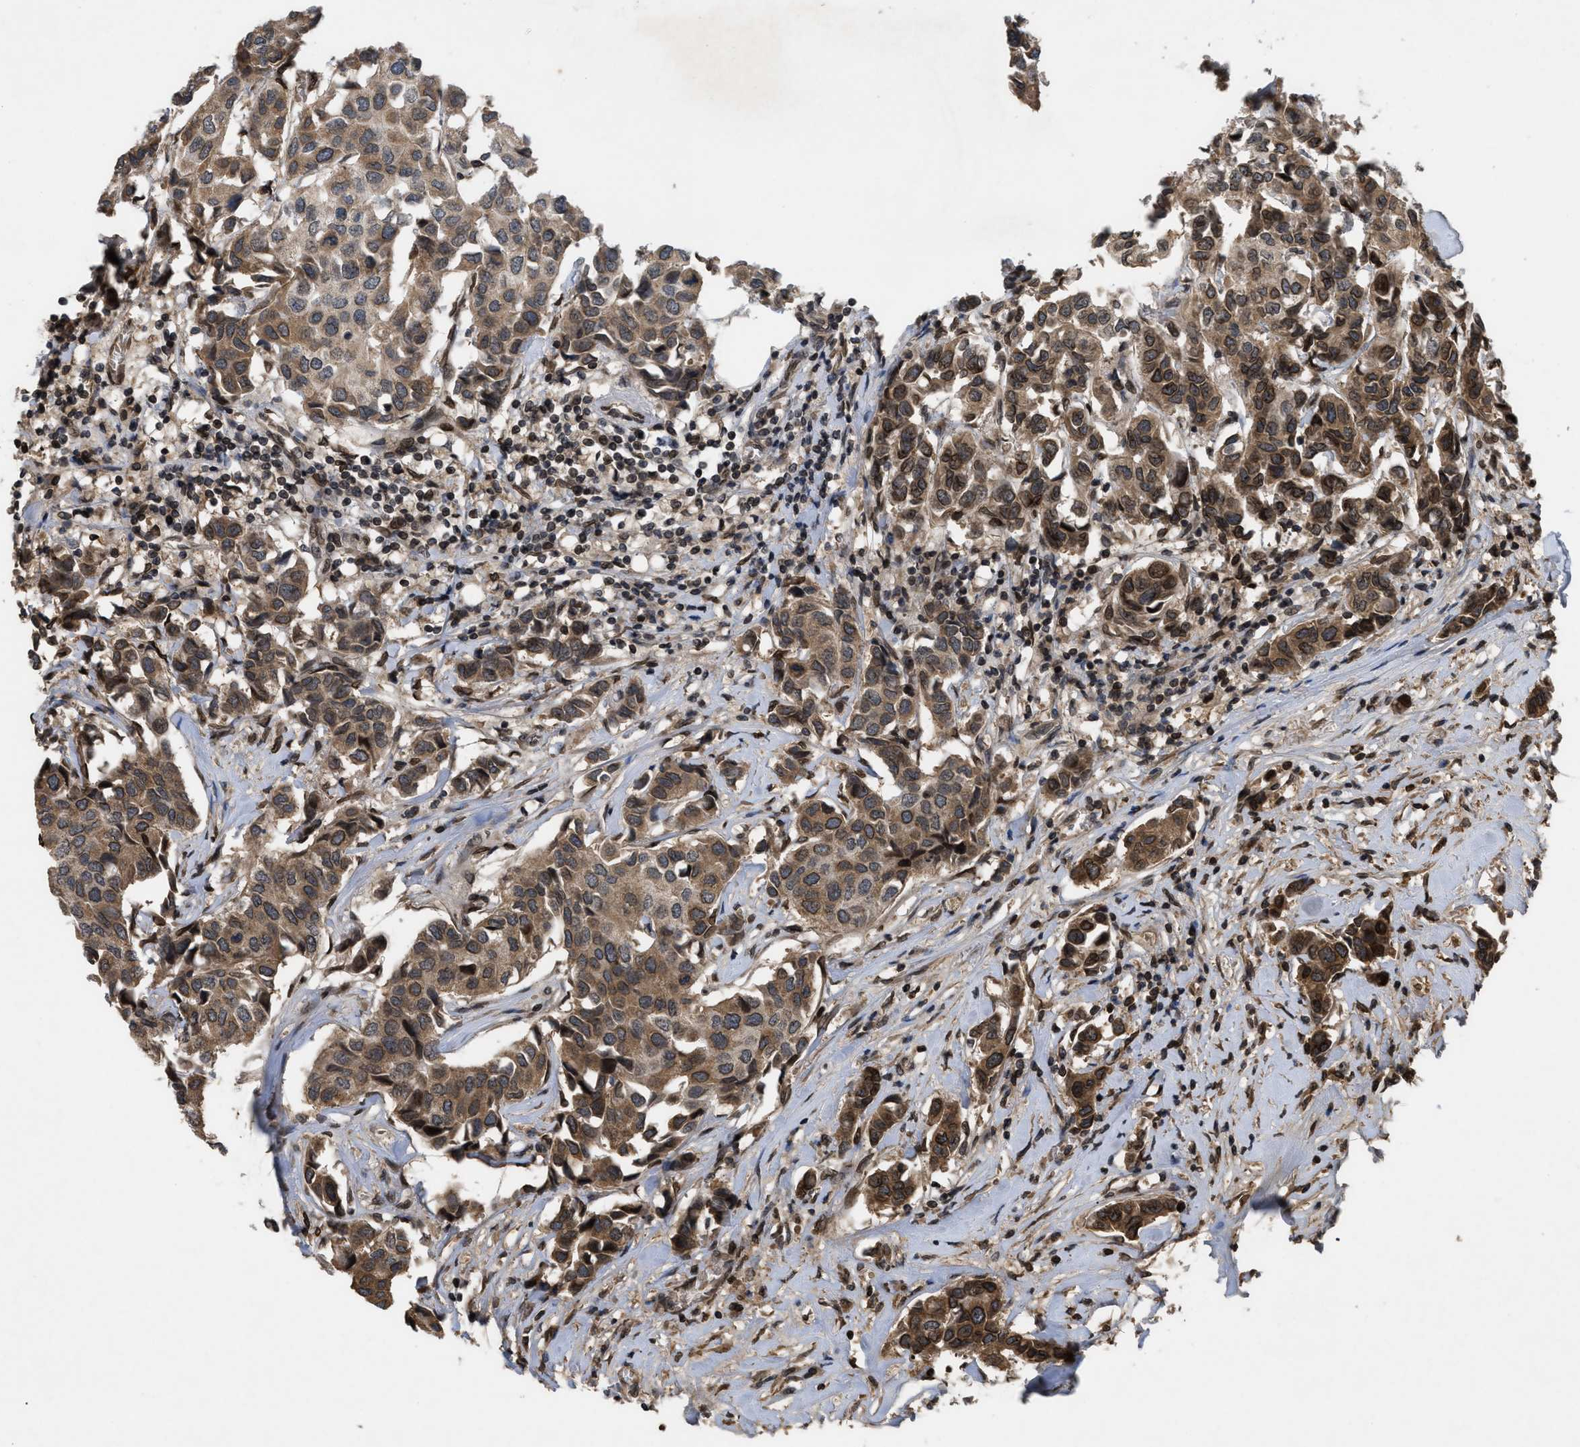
{"staining": {"intensity": "moderate", "quantity": ">75%", "location": "cytoplasmic/membranous,nuclear"}, "tissue": "breast cancer", "cell_type": "Tumor cells", "image_type": "cancer", "snomed": [{"axis": "morphology", "description": "Duct carcinoma"}, {"axis": "topography", "description": "Breast"}], "caption": "Brown immunohistochemical staining in human intraductal carcinoma (breast) exhibits moderate cytoplasmic/membranous and nuclear positivity in approximately >75% of tumor cells.", "gene": "CRY1", "patient": {"sex": "female", "age": 80}}